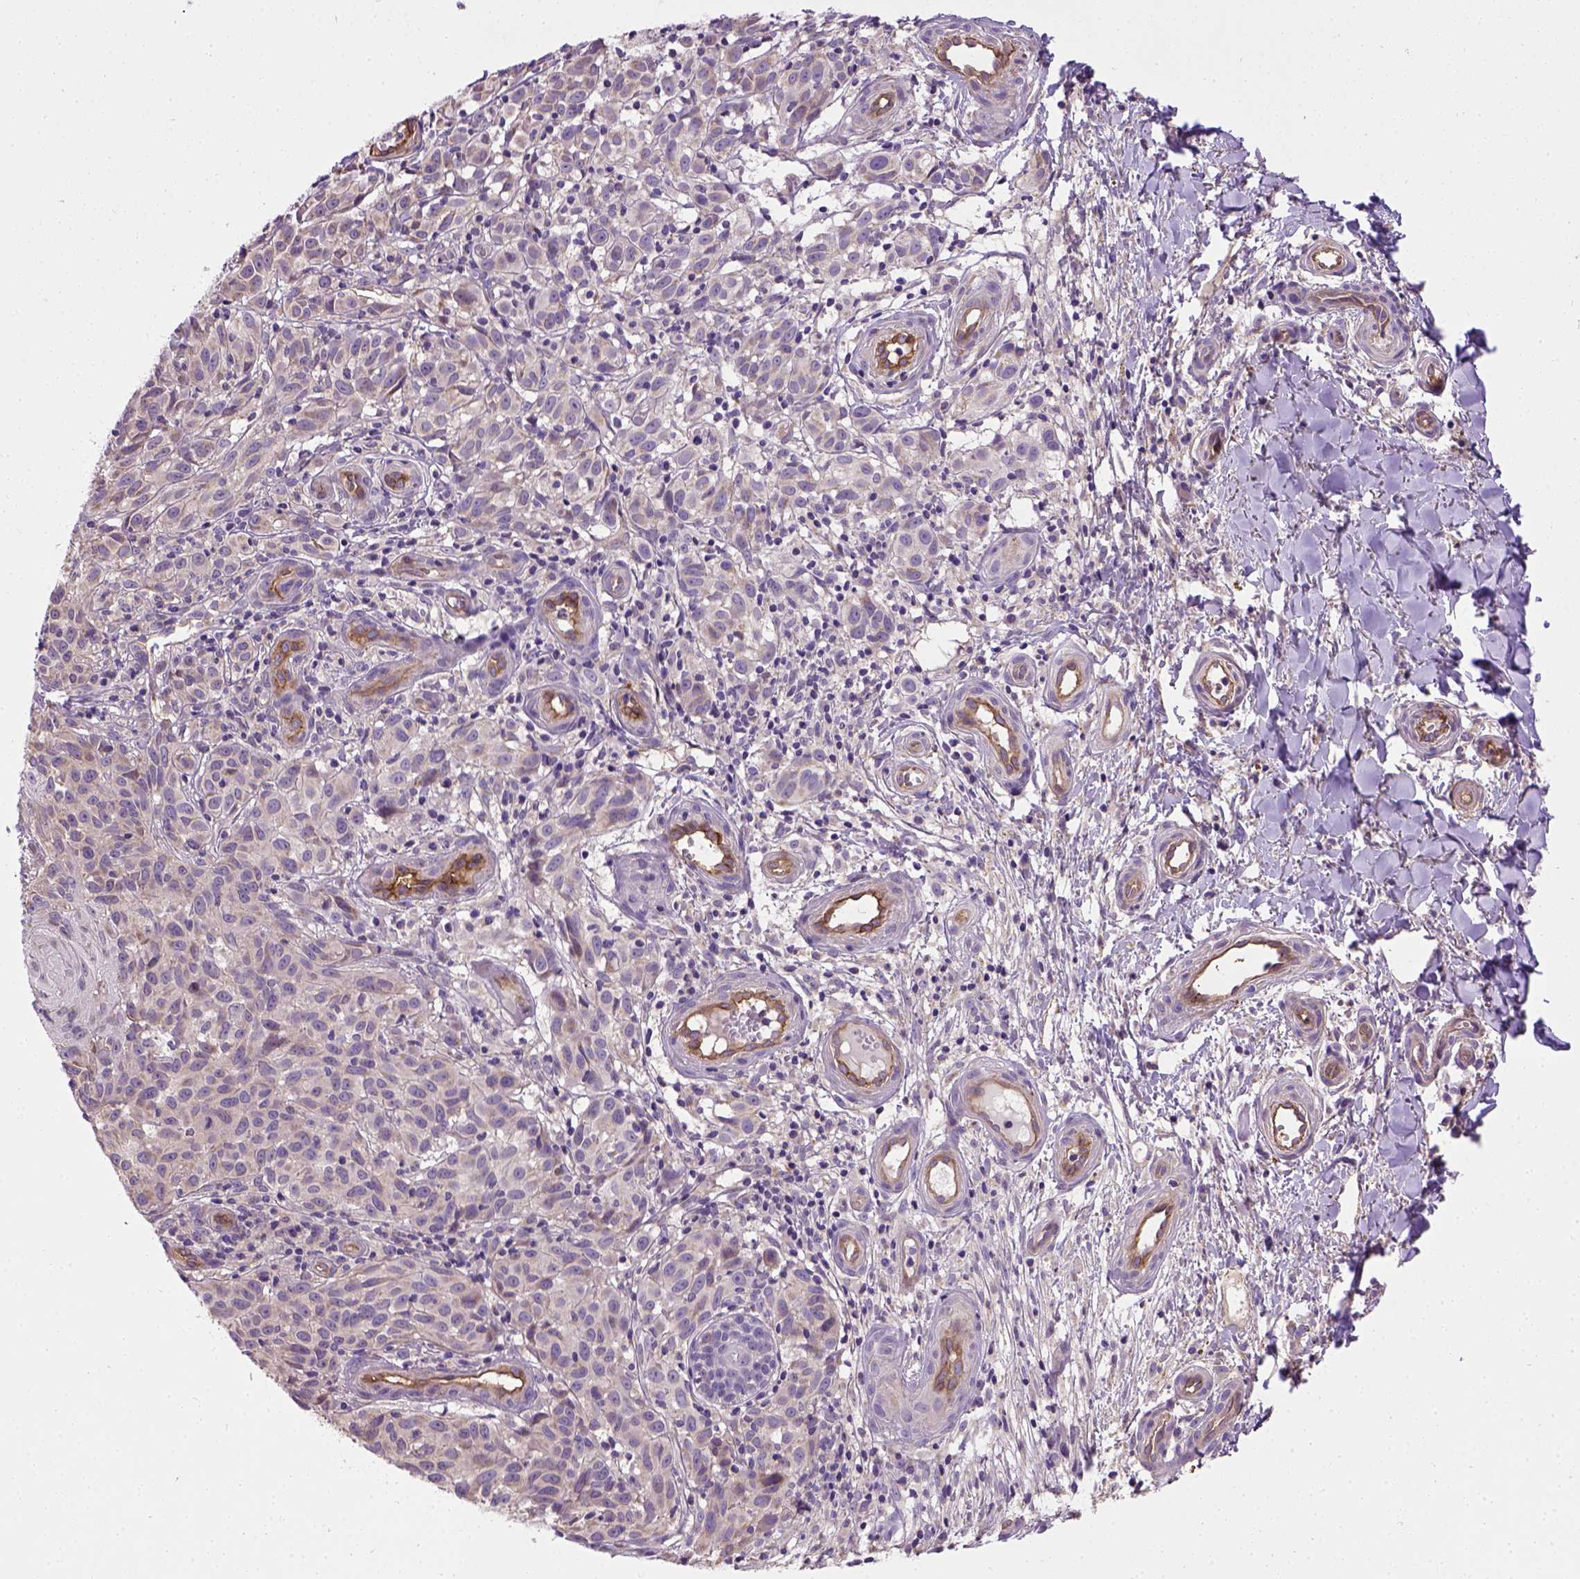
{"staining": {"intensity": "negative", "quantity": "none", "location": "none"}, "tissue": "melanoma", "cell_type": "Tumor cells", "image_type": "cancer", "snomed": [{"axis": "morphology", "description": "Malignant melanoma, NOS"}, {"axis": "topography", "description": "Skin"}], "caption": "Immunohistochemical staining of human malignant melanoma exhibits no significant positivity in tumor cells.", "gene": "ENG", "patient": {"sex": "female", "age": 53}}